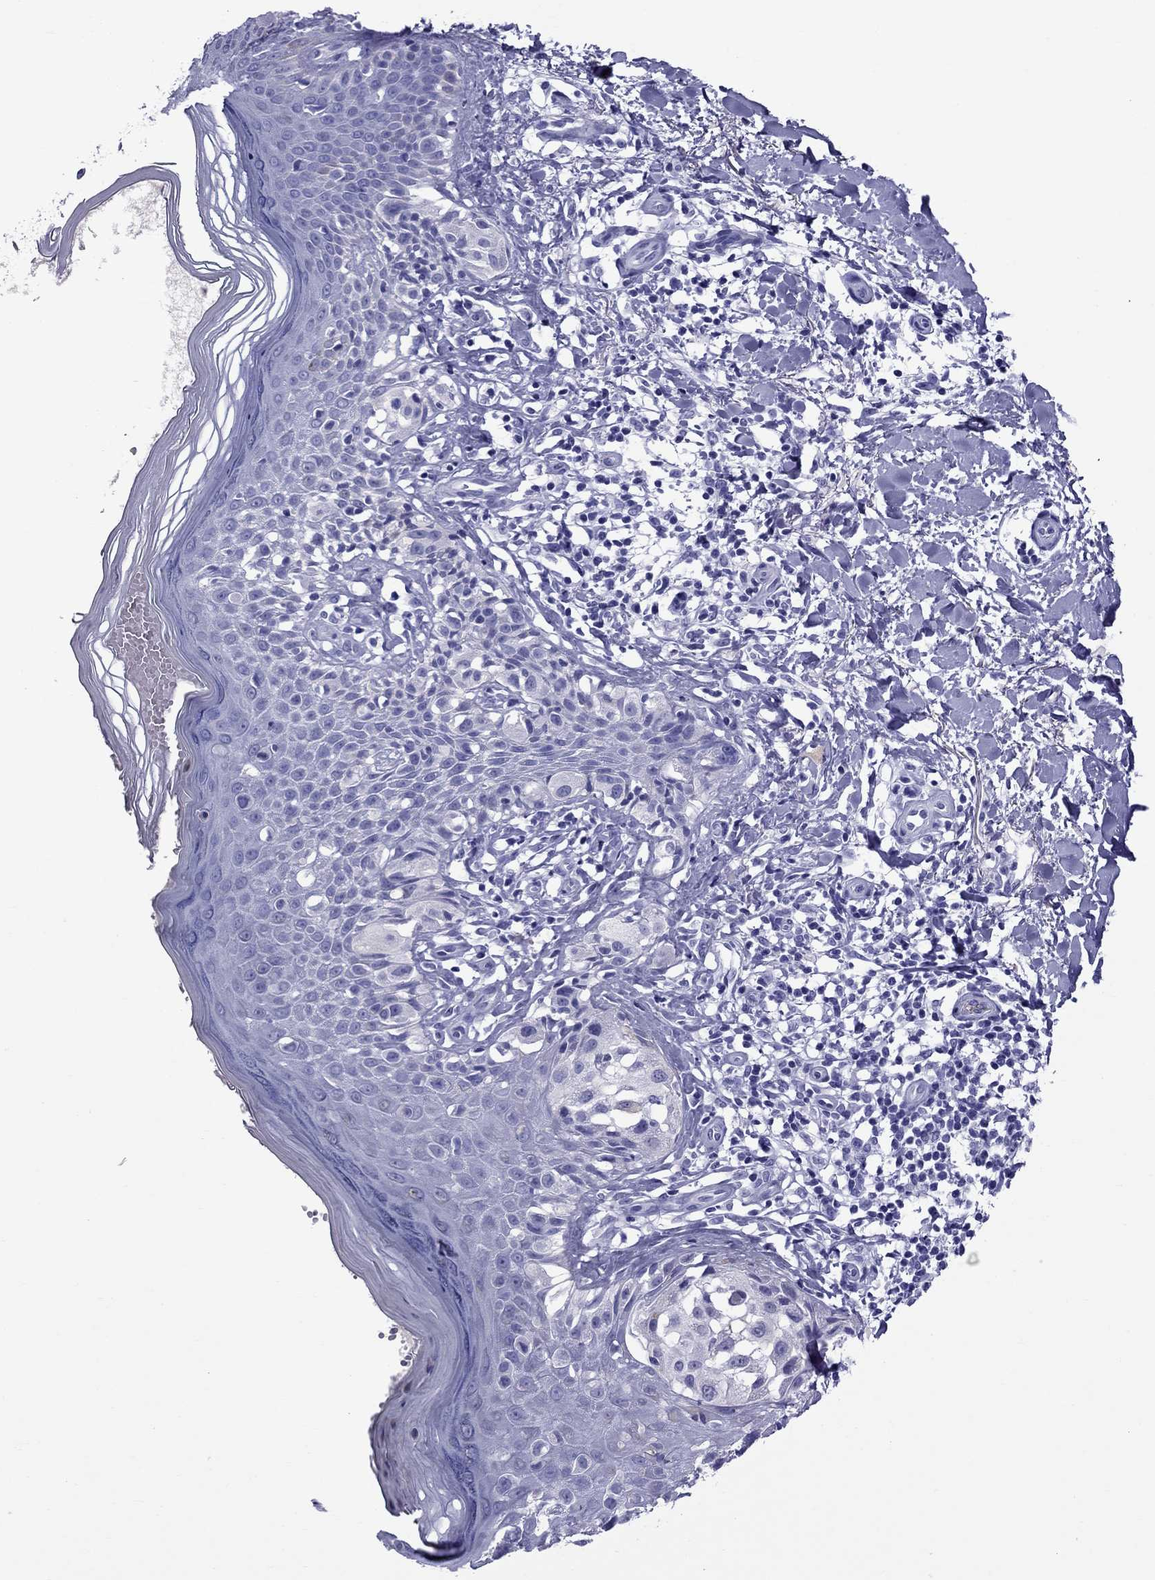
{"staining": {"intensity": "negative", "quantity": "none", "location": "none"}, "tissue": "melanoma", "cell_type": "Tumor cells", "image_type": "cancer", "snomed": [{"axis": "morphology", "description": "Malignant melanoma, NOS"}, {"axis": "topography", "description": "Skin"}], "caption": "This is an IHC image of human melanoma. There is no staining in tumor cells.", "gene": "SCART1", "patient": {"sex": "female", "age": 73}}